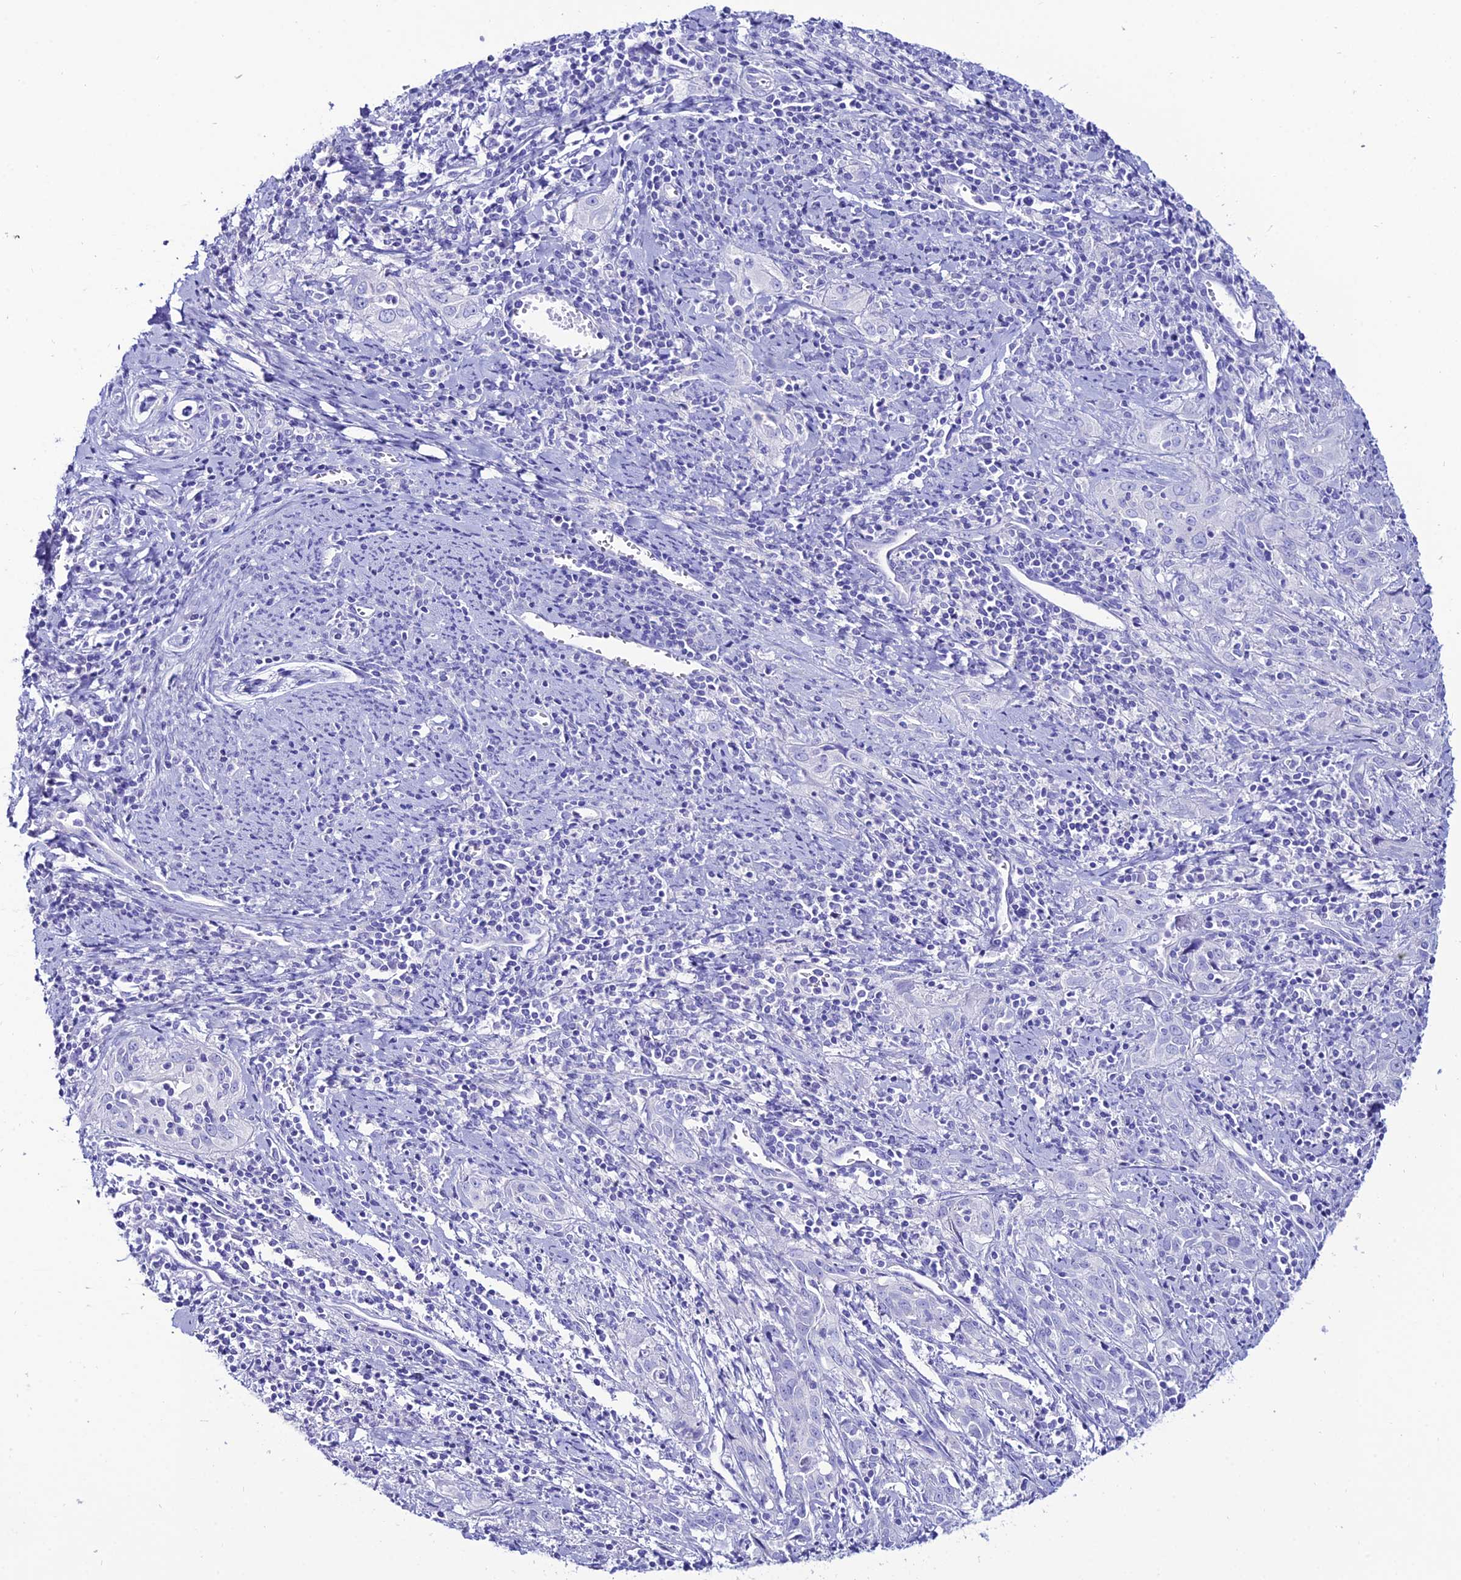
{"staining": {"intensity": "negative", "quantity": "none", "location": "none"}, "tissue": "cervical cancer", "cell_type": "Tumor cells", "image_type": "cancer", "snomed": [{"axis": "morphology", "description": "Squamous cell carcinoma, NOS"}, {"axis": "topography", "description": "Cervix"}], "caption": "Immunohistochemistry image of neoplastic tissue: cervical squamous cell carcinoma stained with DAB (3,3'-diaminobenzidine) demonstrates no significant protein staining in tumor cells.", "gene": "OR4D5", "patient": {"sex": "female", "age": 57}}